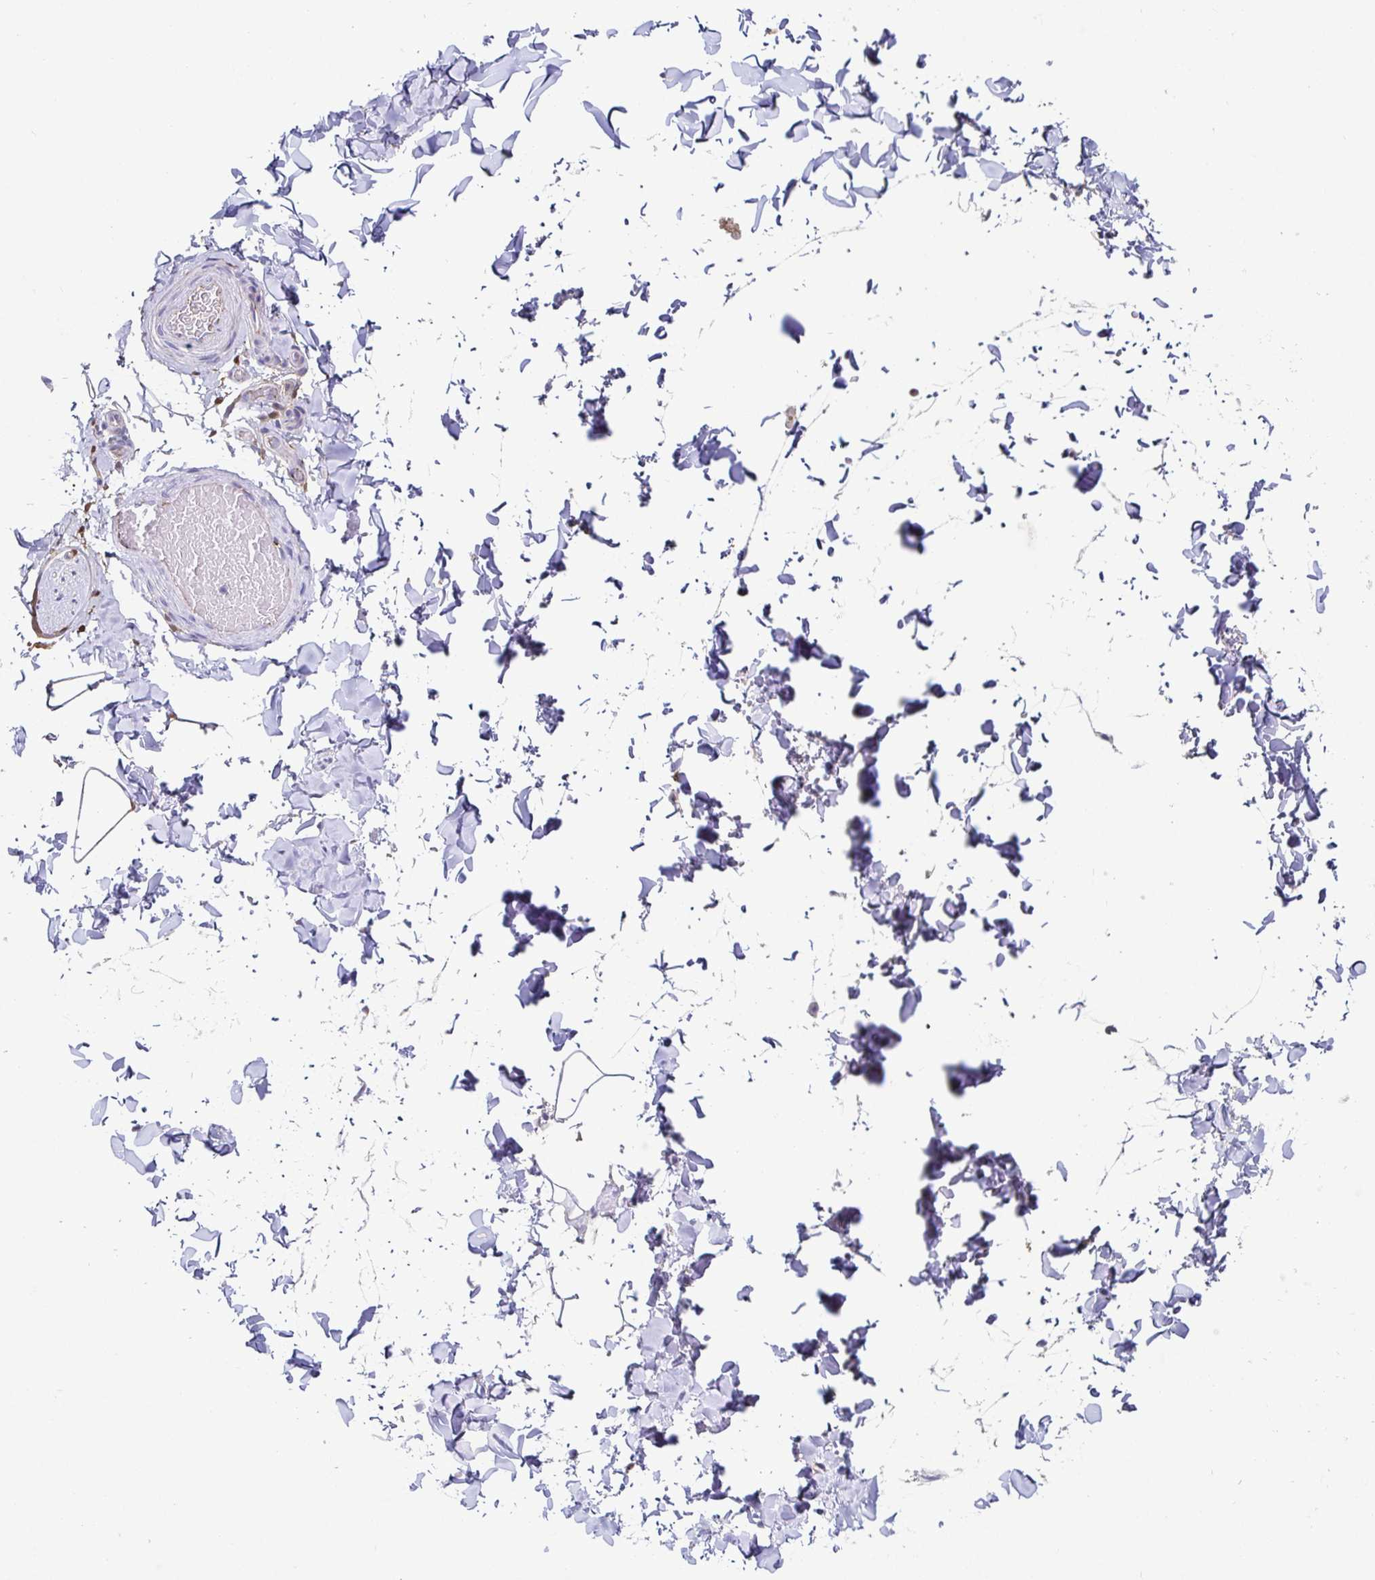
{"staining": {"intensity": "negative", "quantity": "none", "location": "none"}, "tissue": "adipose tissue", "cell_type": "Adipocytes", "image_type": "normal", "snomed": [{"axis": "morphology", "description": "Normal tissue, NOS"}, {"axis": "topography", "description": "Soft tissue"}, {"axis": "topography", "description": "Adipose tissue"}, {"axis": "topography", "description": "Vascular tissue"}, {"axis": "topography", "description": "Peripheral nerve tissue"}], "caption": "Adipocytes show no significant protein positivity in benign adipose tissue. (Stains: DAB (3,3'-diaminobenzidine) immunohistochemistry (IHC) with hematoxylin counter stain, Microscopy: brightfield microscopy at high magnification).", "gene": "PIWIL3", "patient": {"sex": "male", "age": 29}}